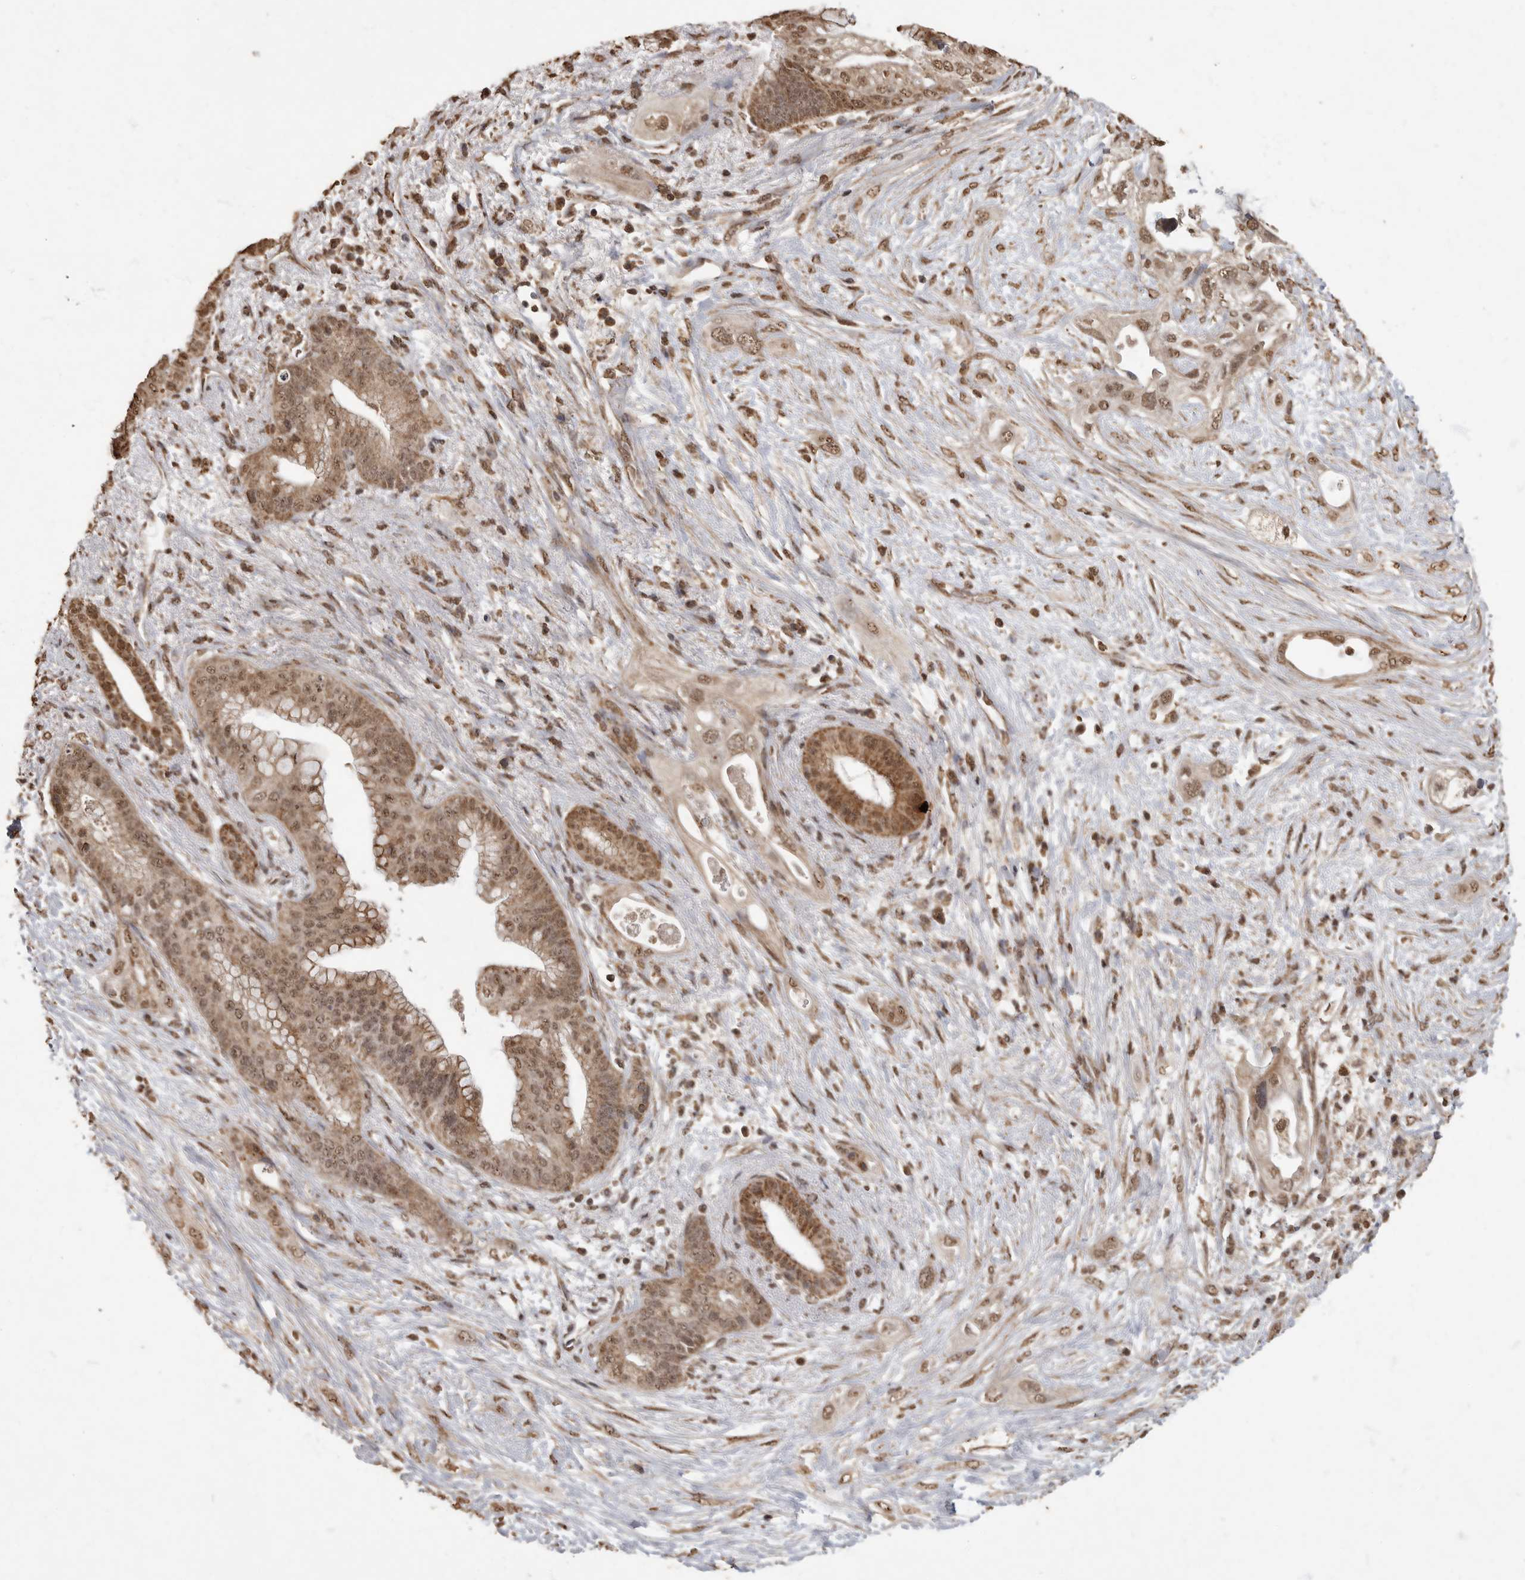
{"staining": {"intensity": "moderate", "quantity": ">75%", "location": "cytoplasmic/membranous,nuclear"}, "tissue": "pancreatic cancer", "cell_type": "Tumor cells", "image_type": "cancer", "snomed": [{"axis": "morphology", "description": "Adenocarcinoma, NOS"}, {"axis": "topography", "description": "Pancreas"}], "caption": "Pancreatic adenocarcinoma stained for a protein reveals moderate cytoplasmic/membranous and nuclear positivity in tumor cells. The staining was performed using DAB (3,3'-diaminobenzidine) to visualize the protein expression in brown, while the nuclei were stained in blue with hematoxylin (Magnification: 20x).", "gene": "MAFG", "patient": {"sex": "male", "age": 53}}